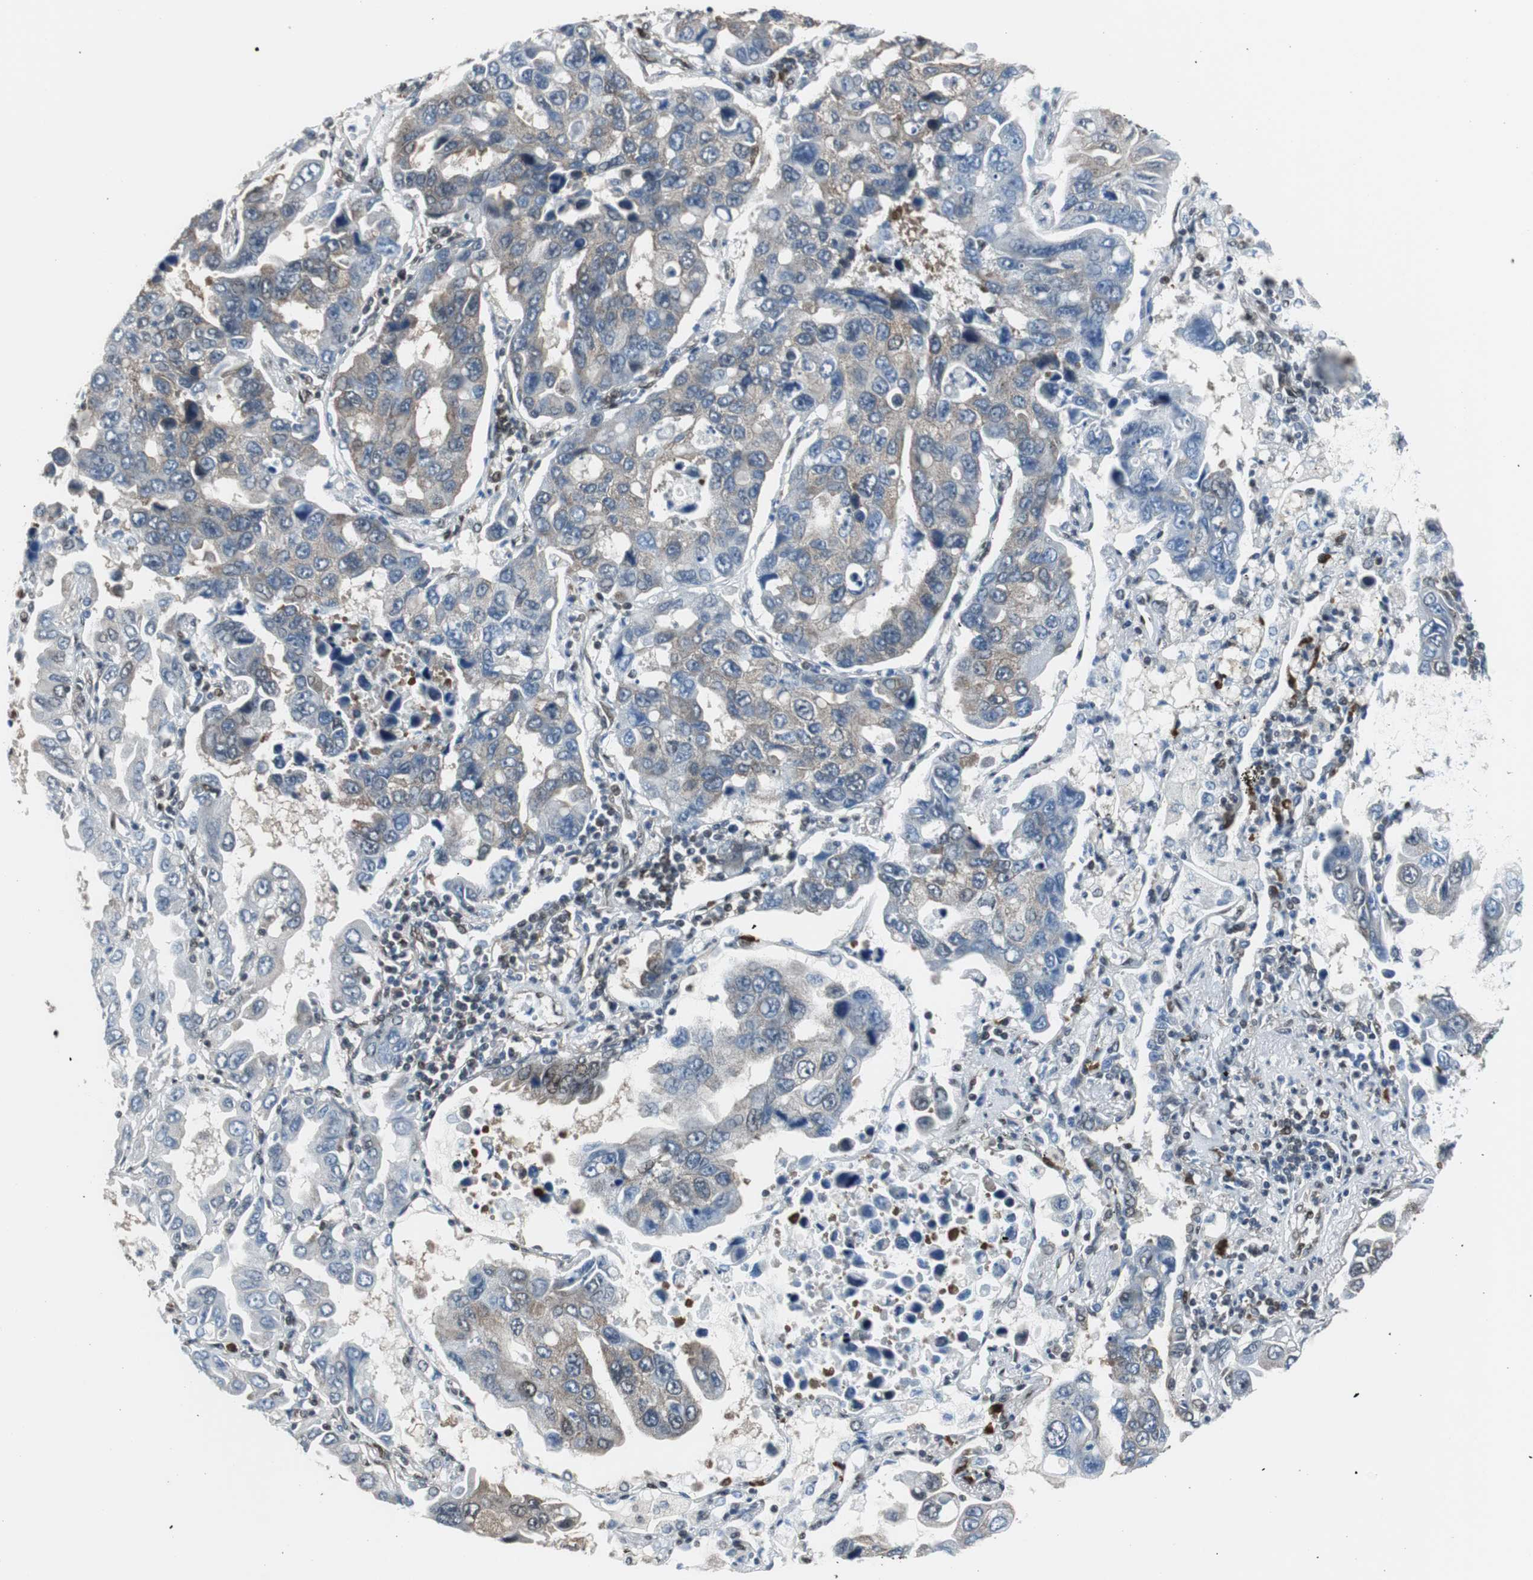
{"staining": {"intensity": "weak", "quantity": "25%-75%", "location": "cytoplasmic/membranous"}, "tissue": "lung cancer", "cell_type": "Tumor cells", "image_type": "cancer", "snomed": [{"axis": "morphology", "description": "Adenocarcinoma, NOS"}, {"axis": "topography", "description": "Lung"}], "caption": "Immunohistochemistry (IHC) (DAB) staining of human lung adenocarcinoma demonstrates weak cytoplasmic/membranous protein positivity in approximately 25%-75% of tumor cells. (Stains: DAB (3,3'-diaminobenzidine) in brown, nuclei in blue, Microscopy: brightfield microscopy at high magnification).", "gene": "VCP", "patient": {"sex": "male", "age": 64}}